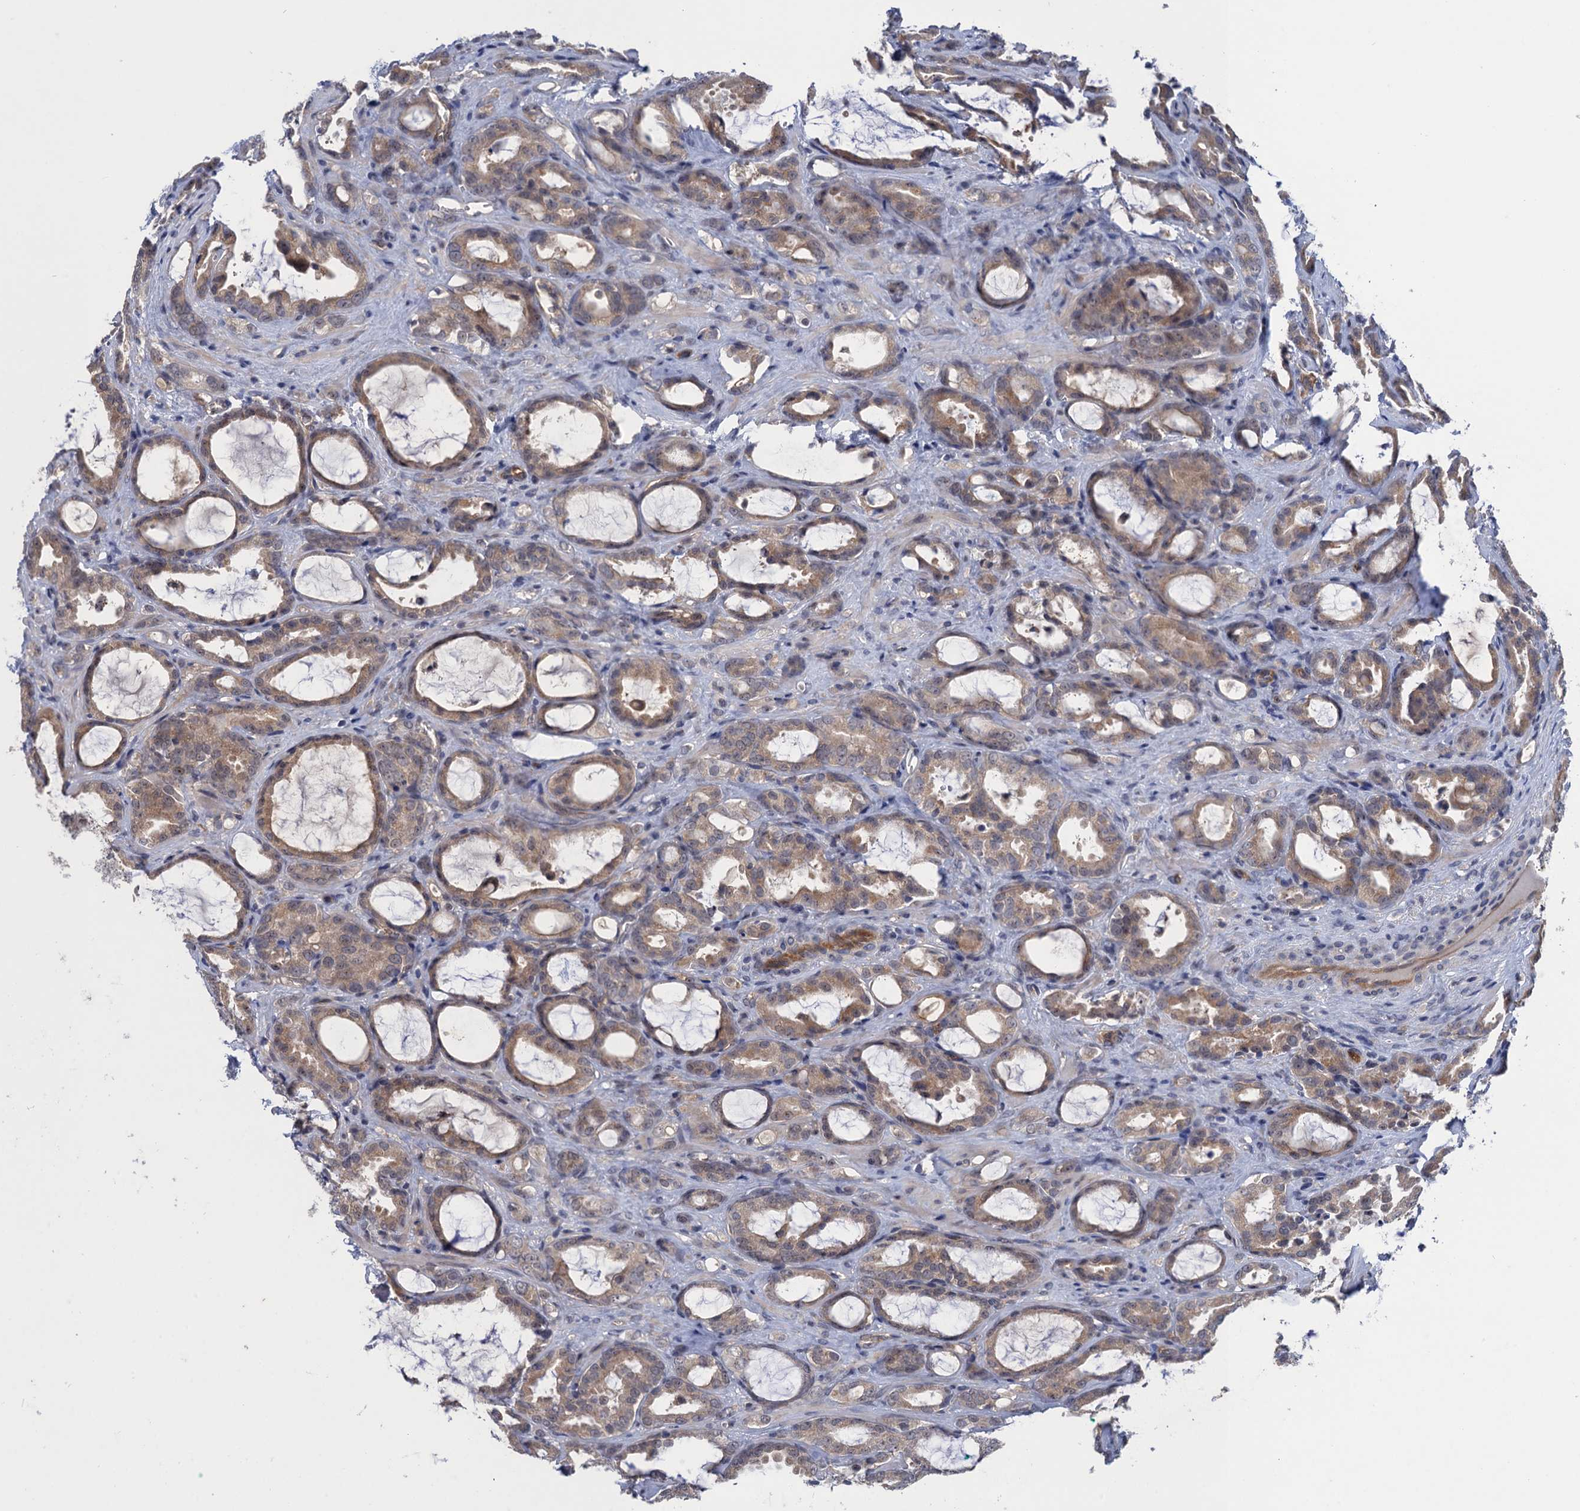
{"staining": {"intensity": "moderate", "quantity": ">75%", "location": "cytoplasmic/membranous"}, "tissue": "prostate cancer", "cell_type": "Tumor cells", "image_type": "cancer", "snomed": [{"axis": "morphology", "description": "Adenocarcinoma, High grade"}, {"axis": "topography", "description": "Prostate"}], "caption": "Prostate cancer stained with a brown dye shows moderate cytoplasmic/membranous positive staining in approximately >75% of tumor cells.", "gene": "NEK8", "patient": {"sex": "male", "age": 72}}